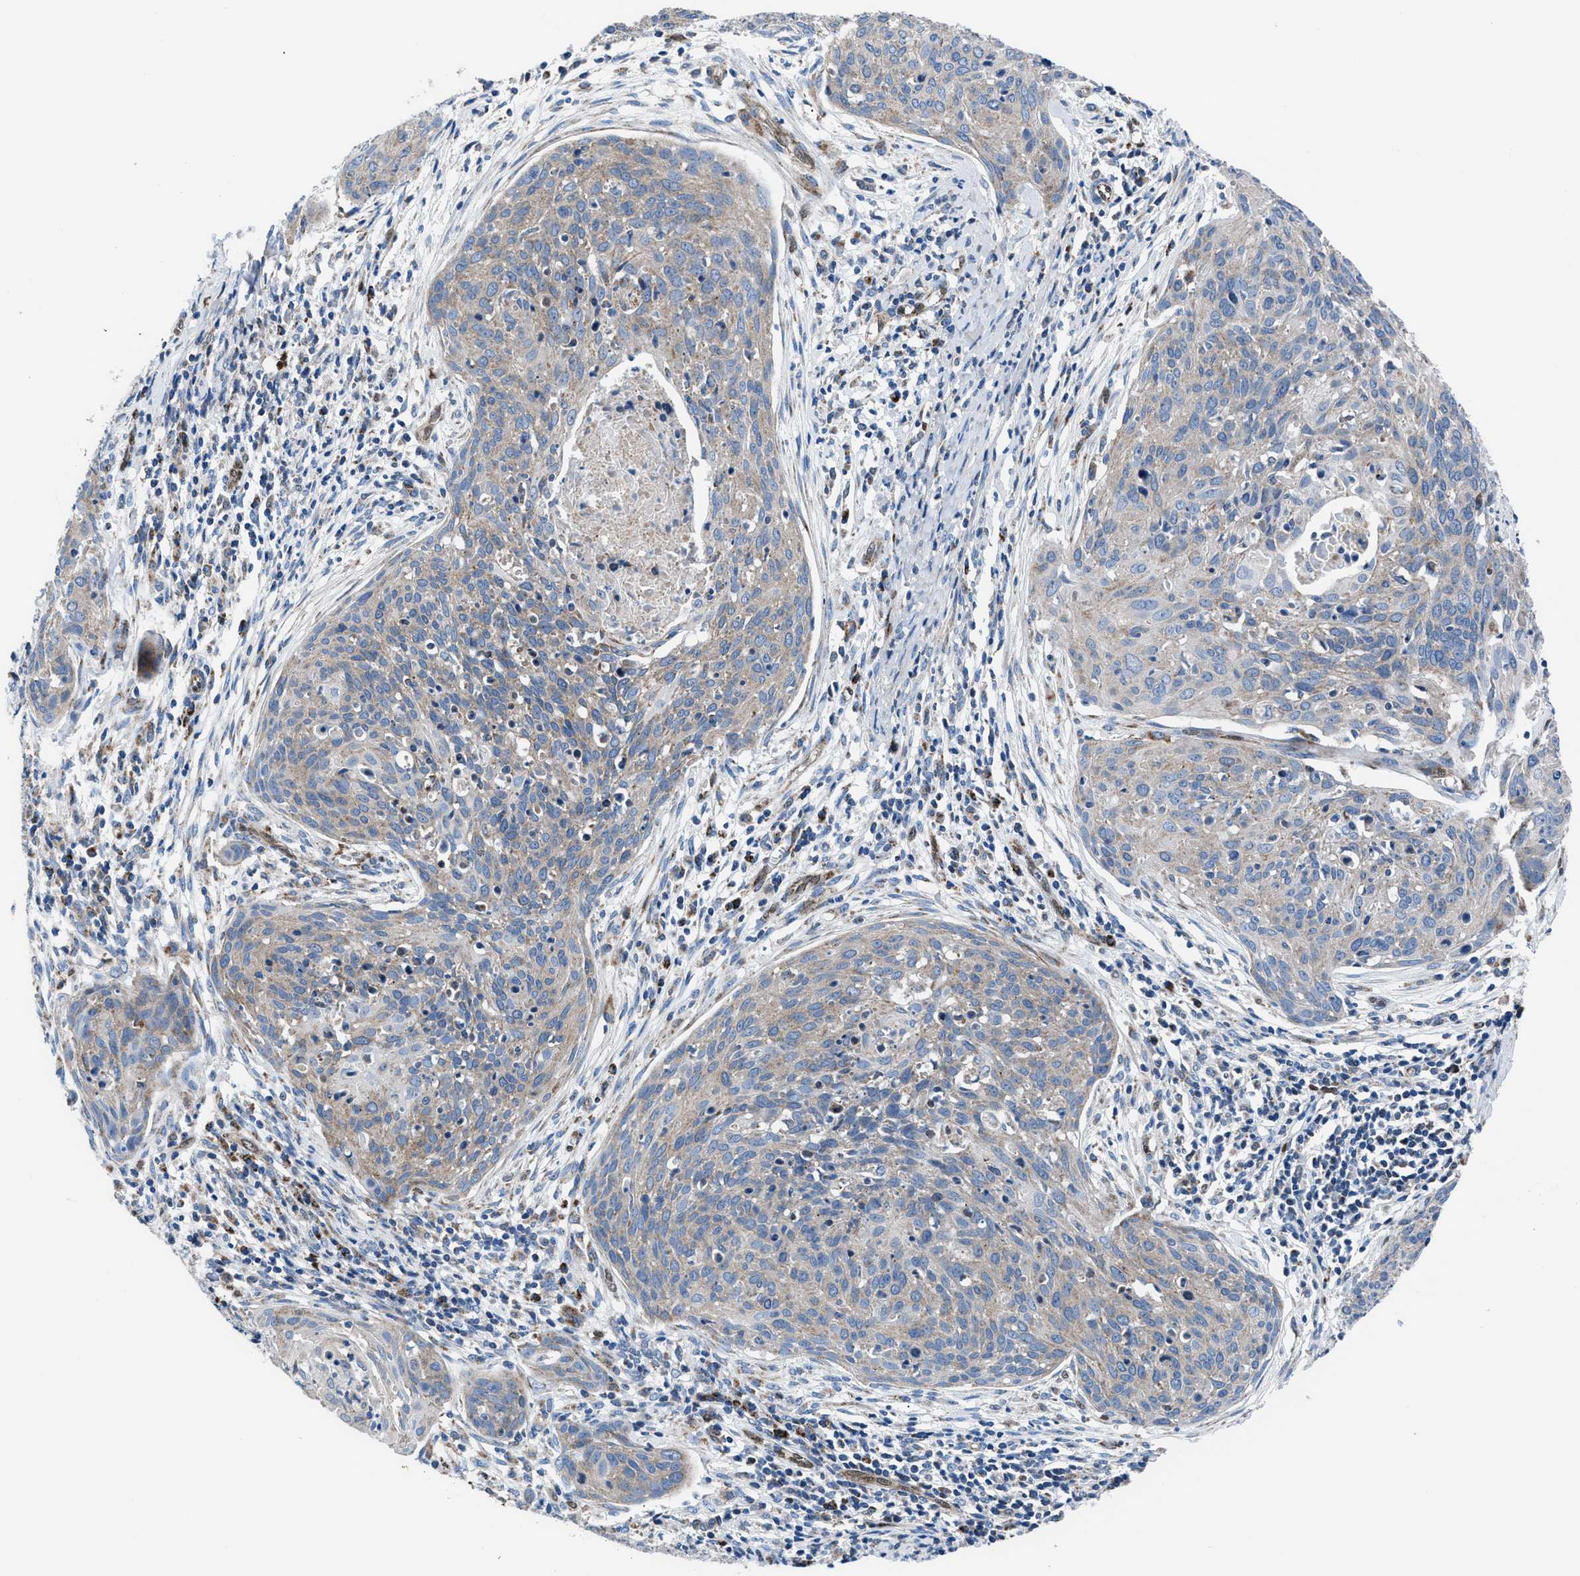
{"staining": {"intensity": "weak", "quantity": "25%-75%", "location": "cytoplasmic/membranous"}, "tissue": "cervical cancer", "cell_type": "Tumor cells", "image_type": "cancer", "snomed": [{"axis": "morphology", "description": "Squamous cell carcinoma, NOS"}, {"axis": "topography", "description": "Cervix"}], "caption": "Protein staining of cervical squamous cell carcinoma tissue displays weak cytoplasmic/membranous positivity in about 25%-75% of tumor cells. (DAB (3,3'-diaminobenzidine) IHC, brown staining for protein, blue staining for nuclei).", "gene": "LMO2", "patient": {"sex": "female", "age": 38}}